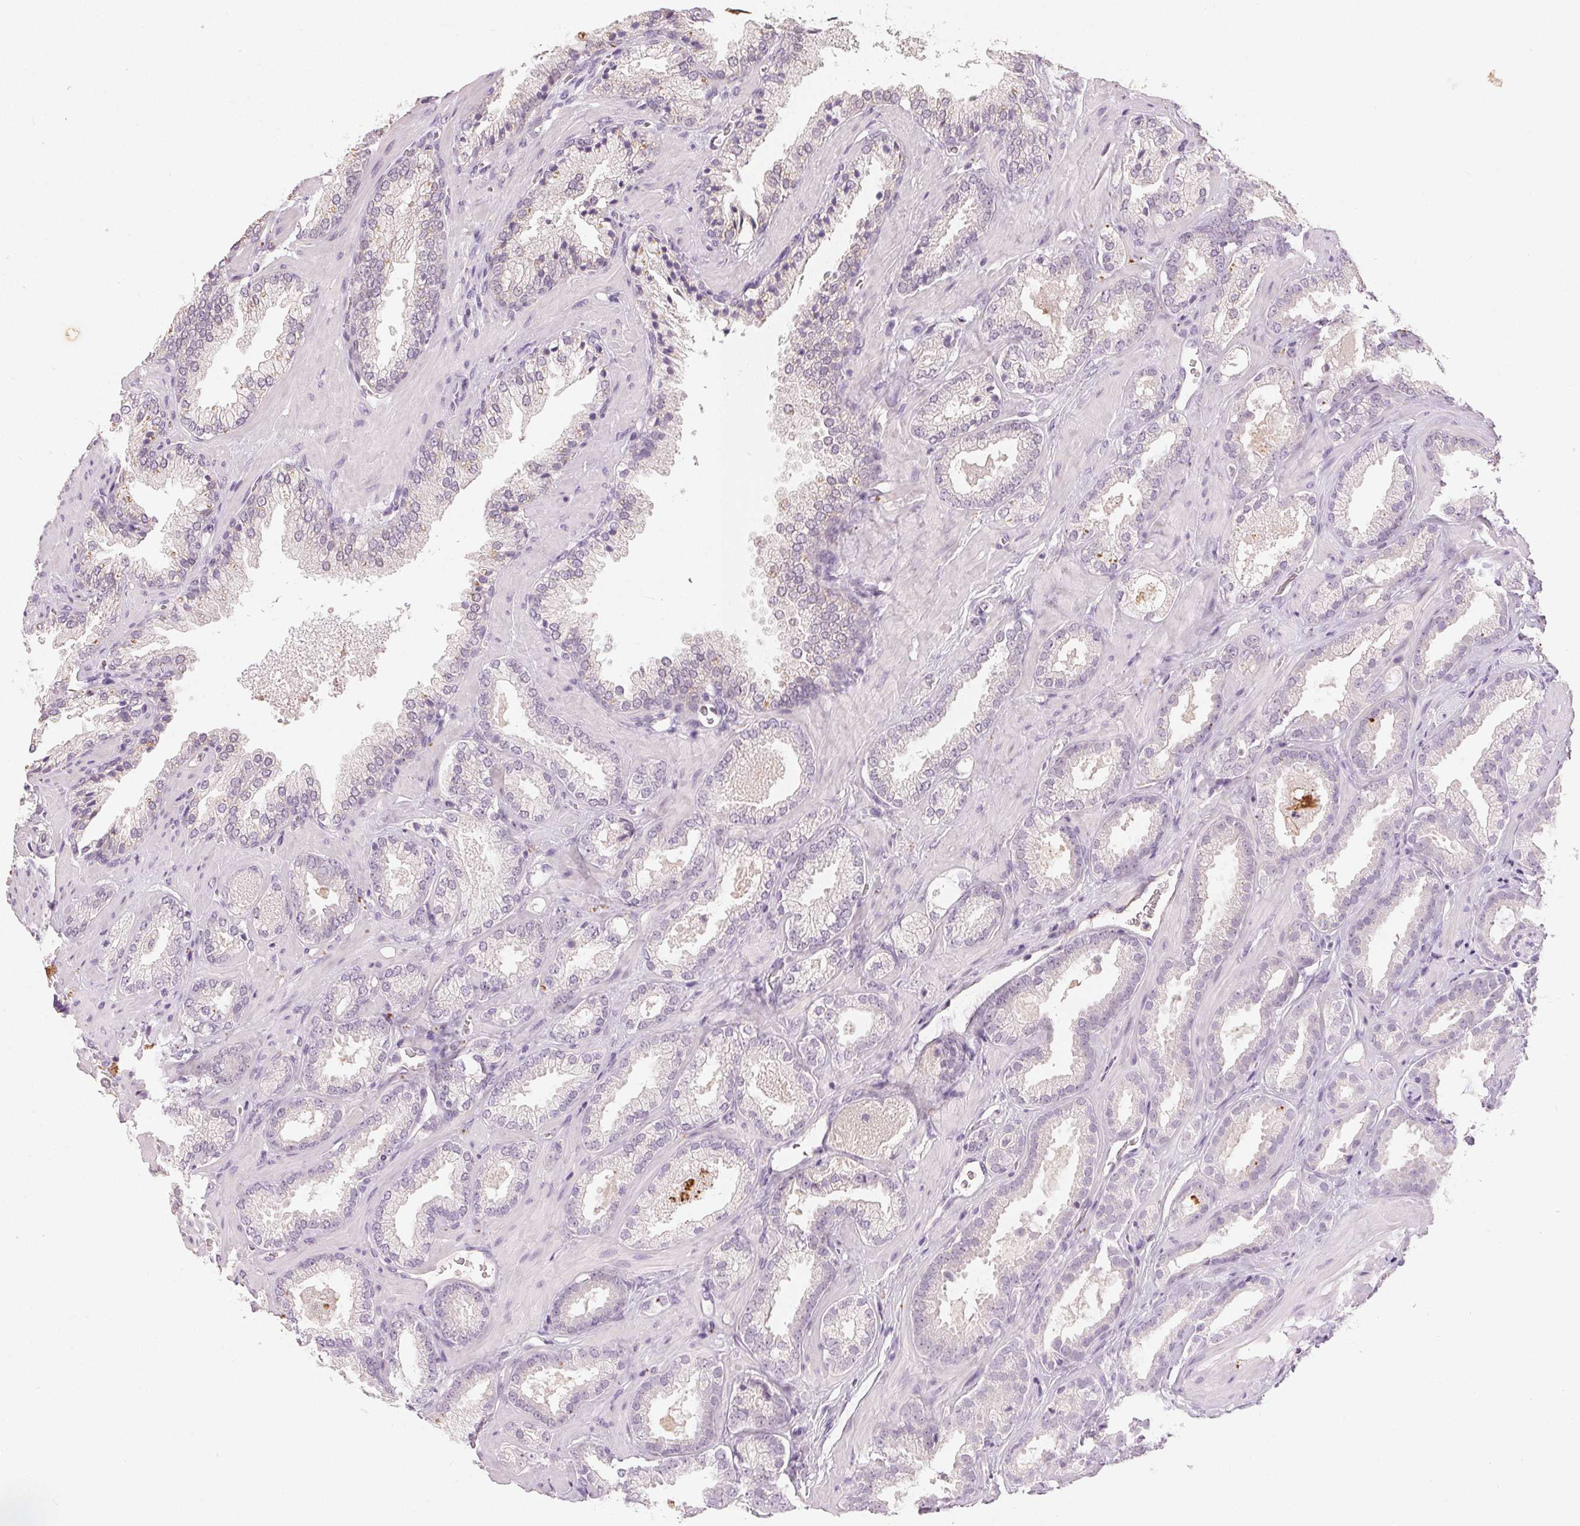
{"staining": {"intensity": "negative", "quantity": "none", "location": "none"}, "tissue": "prostate cancer", "cell_type": "Tumor cells", "image_type": "cancer", "snomed": [{"axis": "morphology", "description": "Adenocarcinoma, Low grade"}, {"axis": "topography", "description": "Prostate"}], "caption": "Immunohistochemistry image of human low-grade adenocarcinoma (prostate) stained for a protein (brown), which displays no staining in tumor cells.", "gene": "CLTRN", "patient": {"sex": "male", "age": 62}}